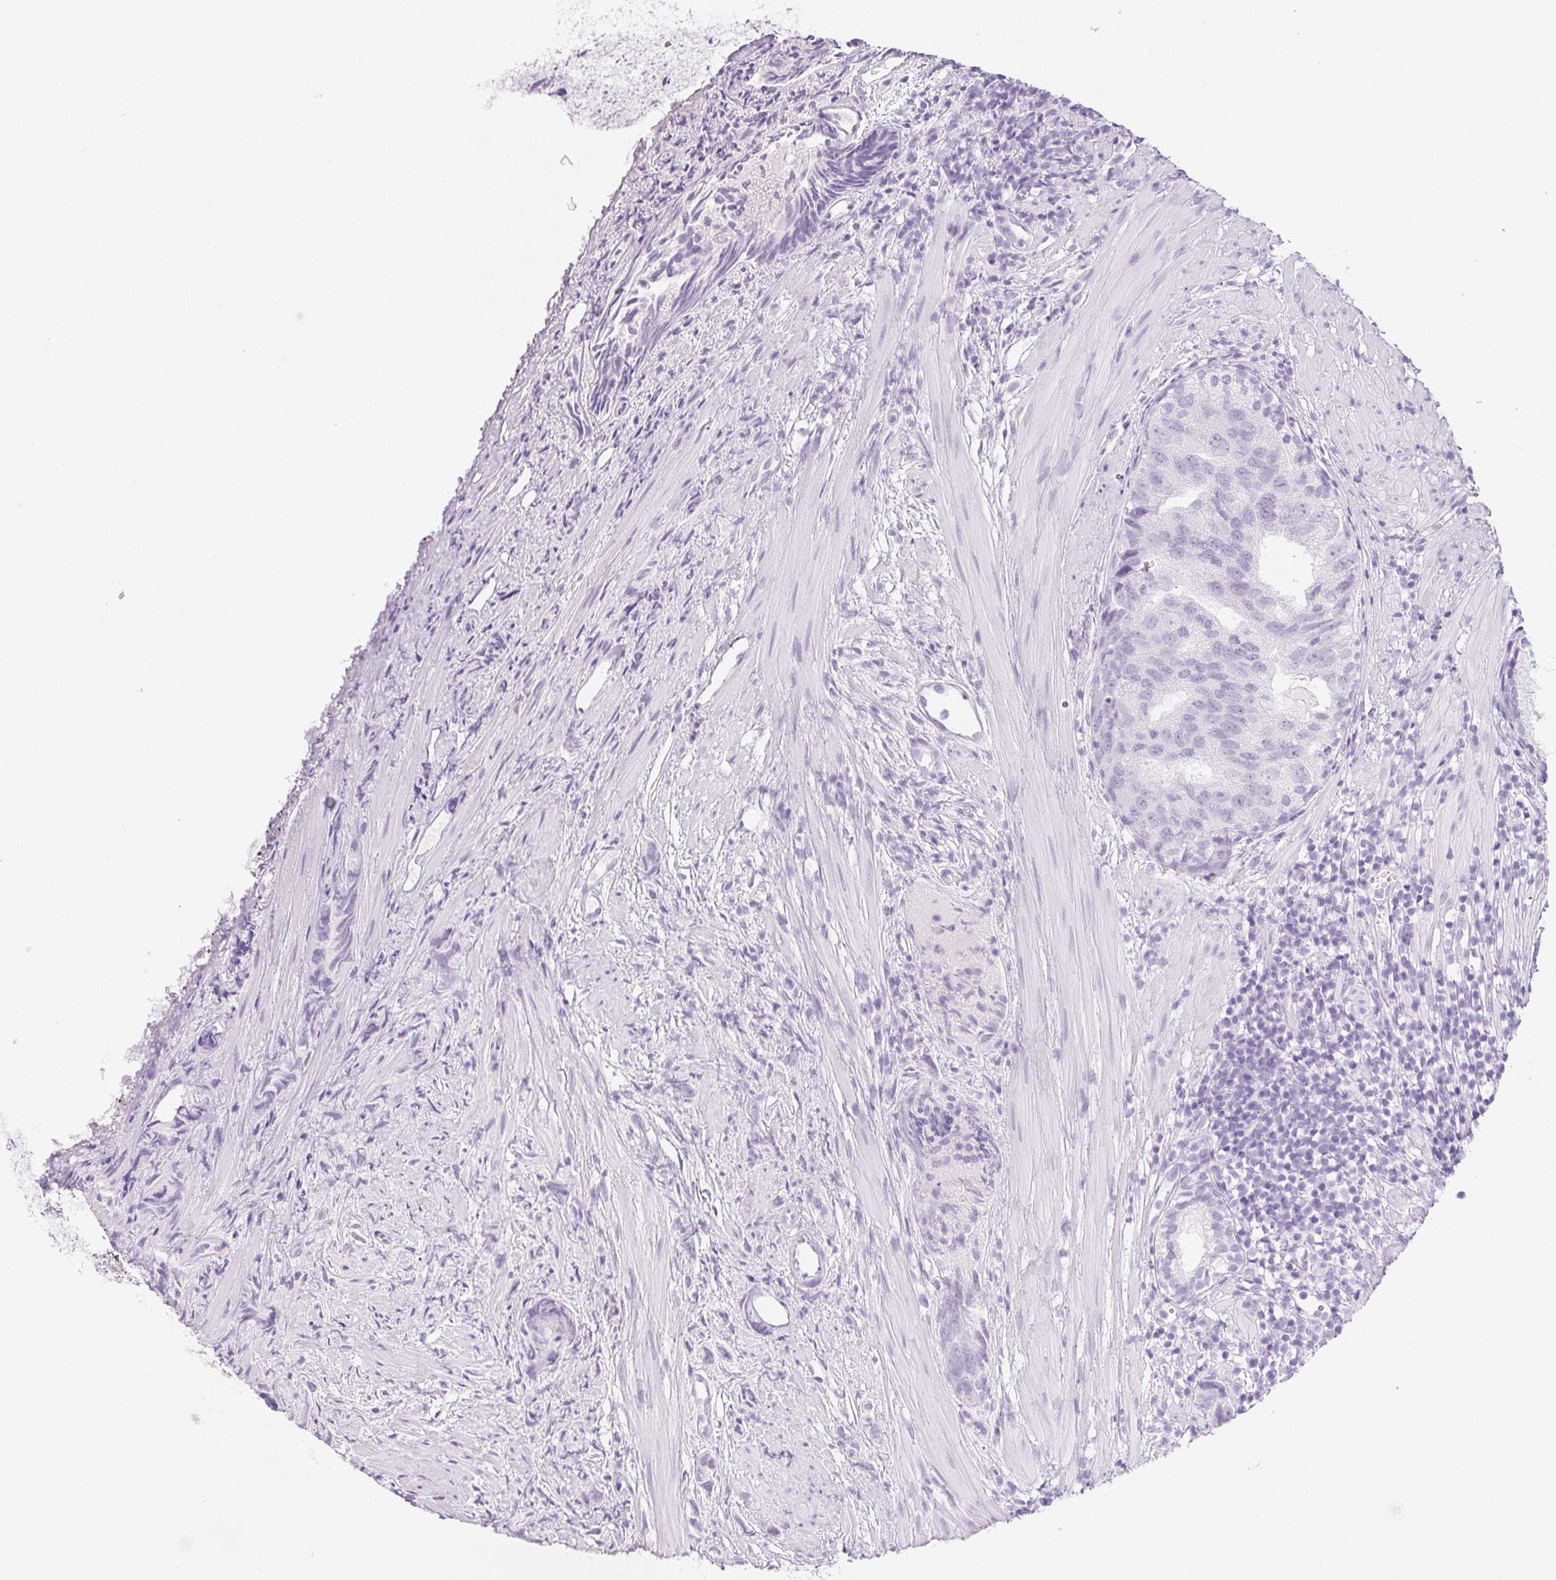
{"staining": {"intensity": "negative", "quantity": "none", "location": "none"}, "tissue": "prostate cancer", "cell_type": "Tumor cells", "image_type": "cancer", "snomed": [{"axis": "morphology", "description": "Adenocarcinoma, High grade"}, {"axis": "topography", "description": "Prostate"}], "caption": "An image of human prostate cancer (high-grade adenocarcinoma) is negative for staining in tumor cells.", "gene": "SPRR3", "patient": {"sex": "male", "age": 58}}